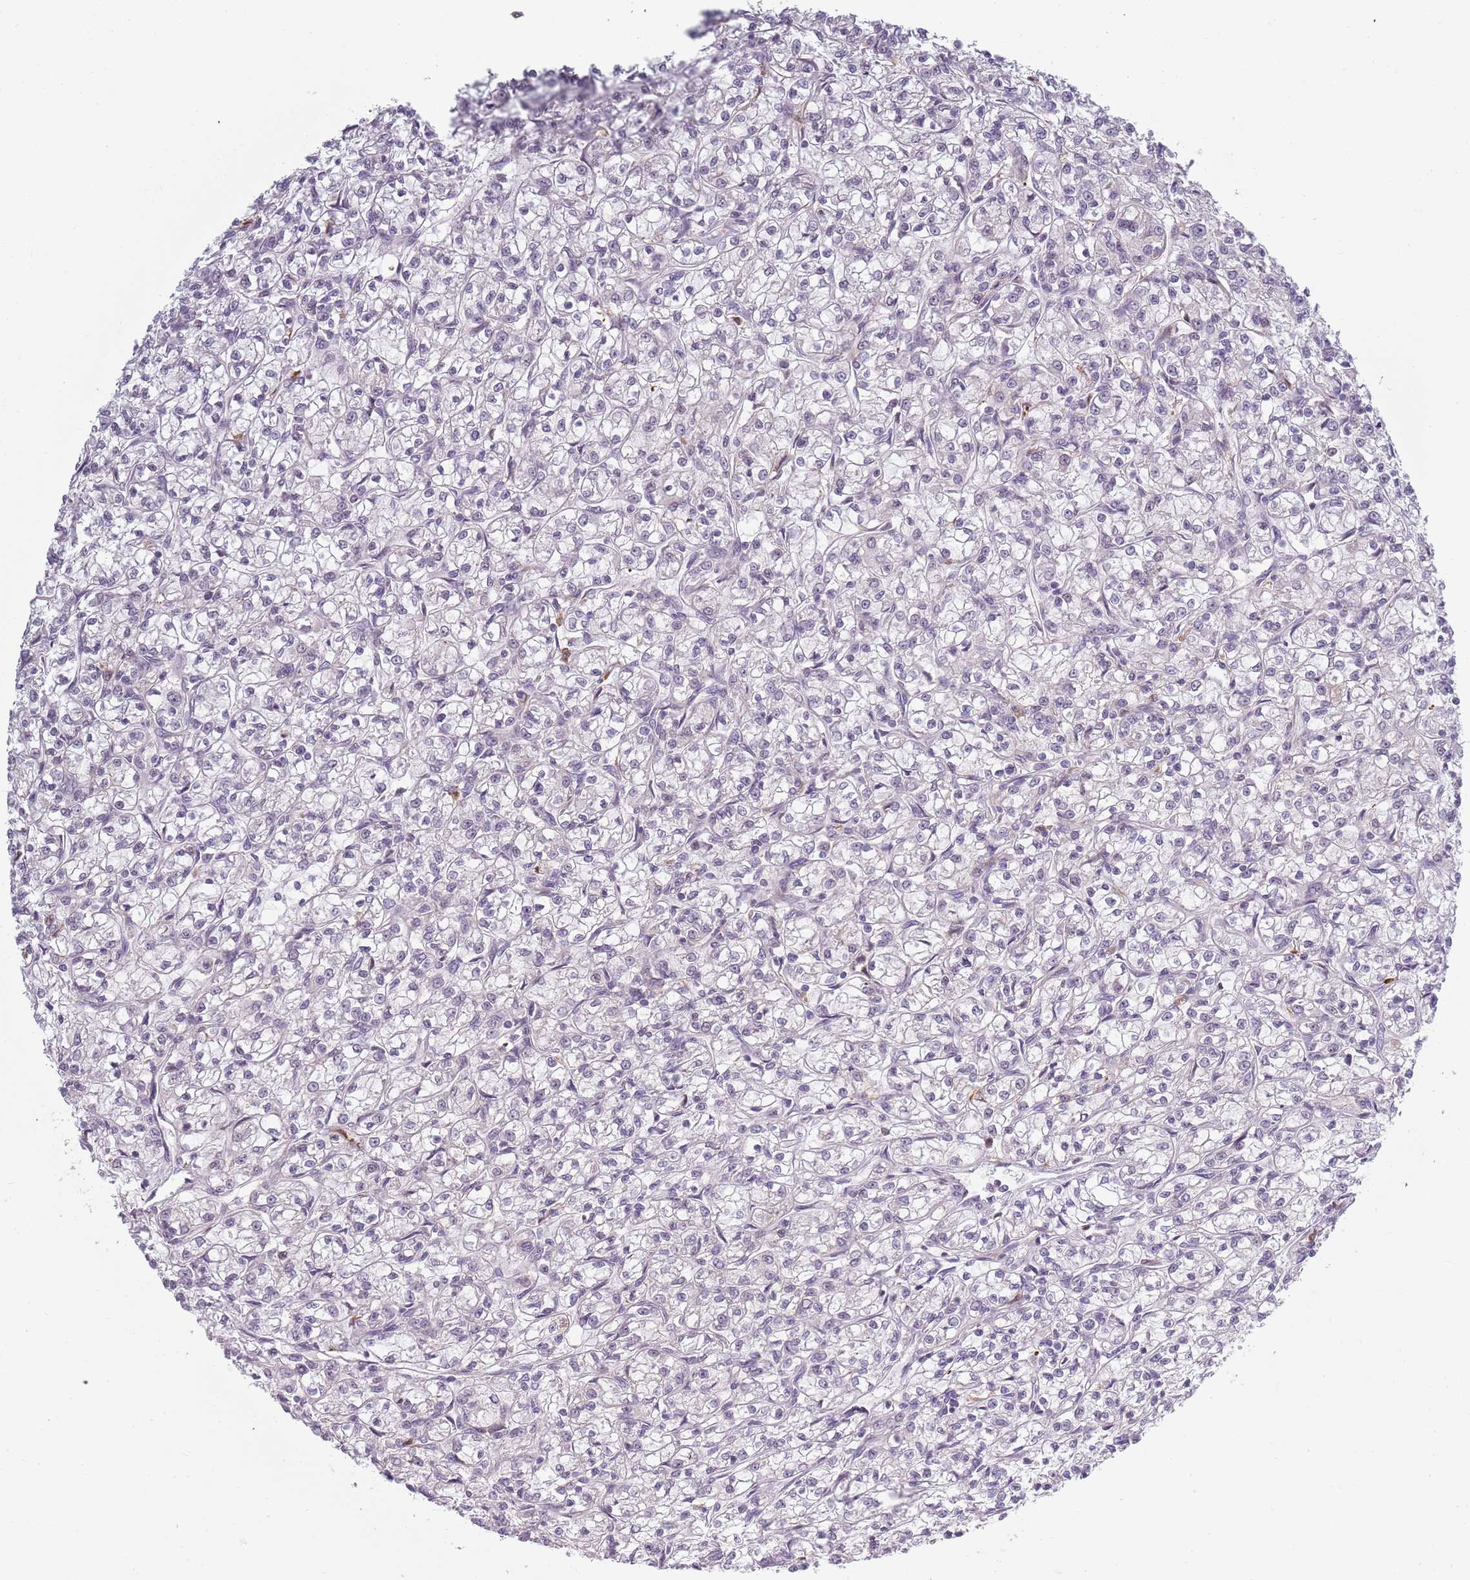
{"staining": {"intensity": "negative", "quantity": "none", "location": "none"}, "tissue": "renal cancer", "cell_type": "Tumor cells", "image_type": "cancer", "snomed": [{"axis": "morphology", "description": "Adenocarcinoma, NOS"}, {"axis": "topography", "description": "Kidney"}], "caption": "DAB (3,3'-diaminobenzidine) immunohistochemical staining of human adenocarcinoma (renal) displays no significant staining in tumor cells.", "gene": "CC2D2B", "patient": {"sex": "female", "age": 59}}